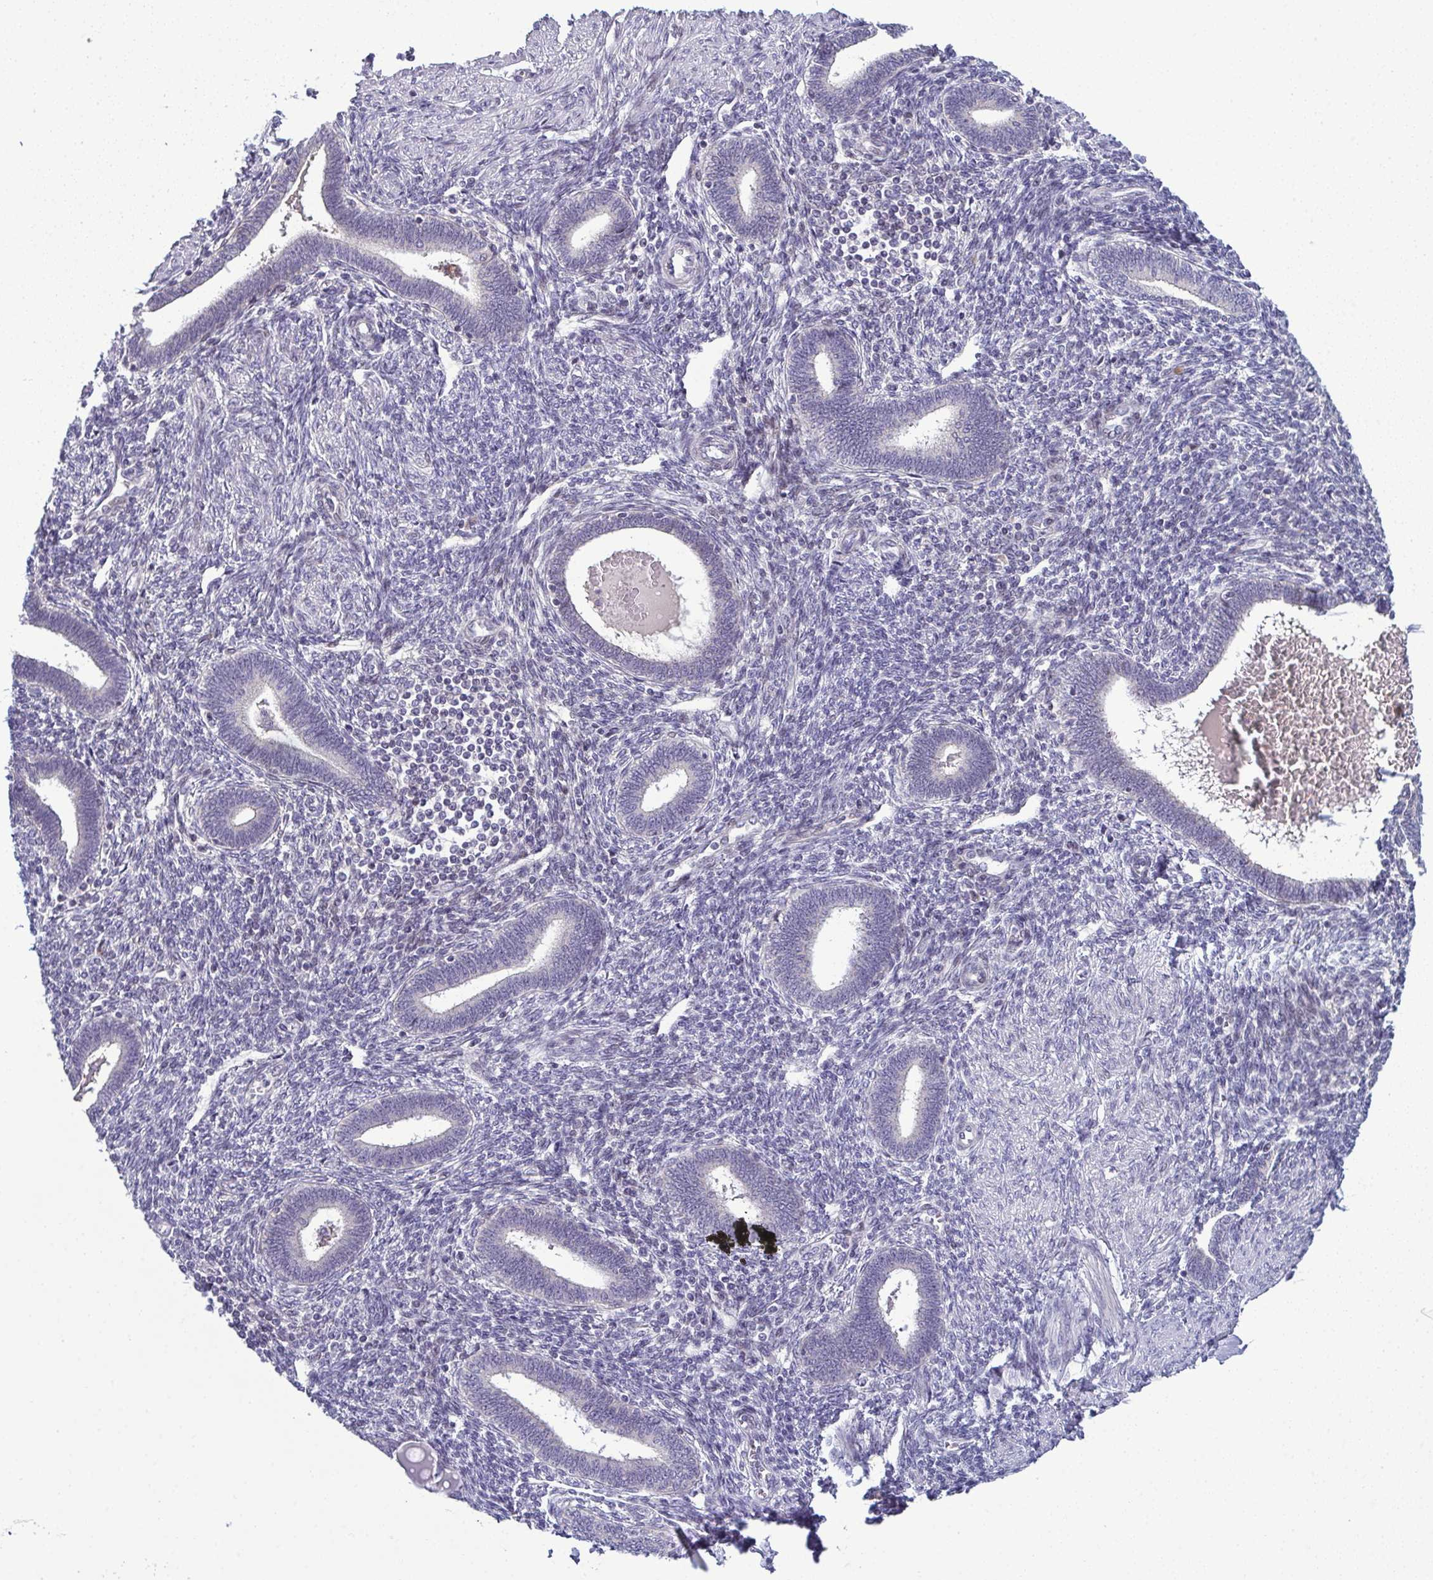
{"staining": {"intensity": "negative", "quantity": "none", "location": "none"}, "tissue": "endometrium", "cell_type": "Cells in endometrial stroma", "image_type": "normal", "snomed": [{"axis": "morphology", "description": "Normal tissue, NOS"}, {"axis": "topography", "description": "Endometrium"}], "caption": "This histopathology image is of normal endometrium stained with immunohistochemistry (IHC) to label a protein in brown with the nuclei are counter-stained blue. There is no expression in cells in endometrial stroma.", "gene": "ODF1", "patient": {"sex": "female", "age": 42}}